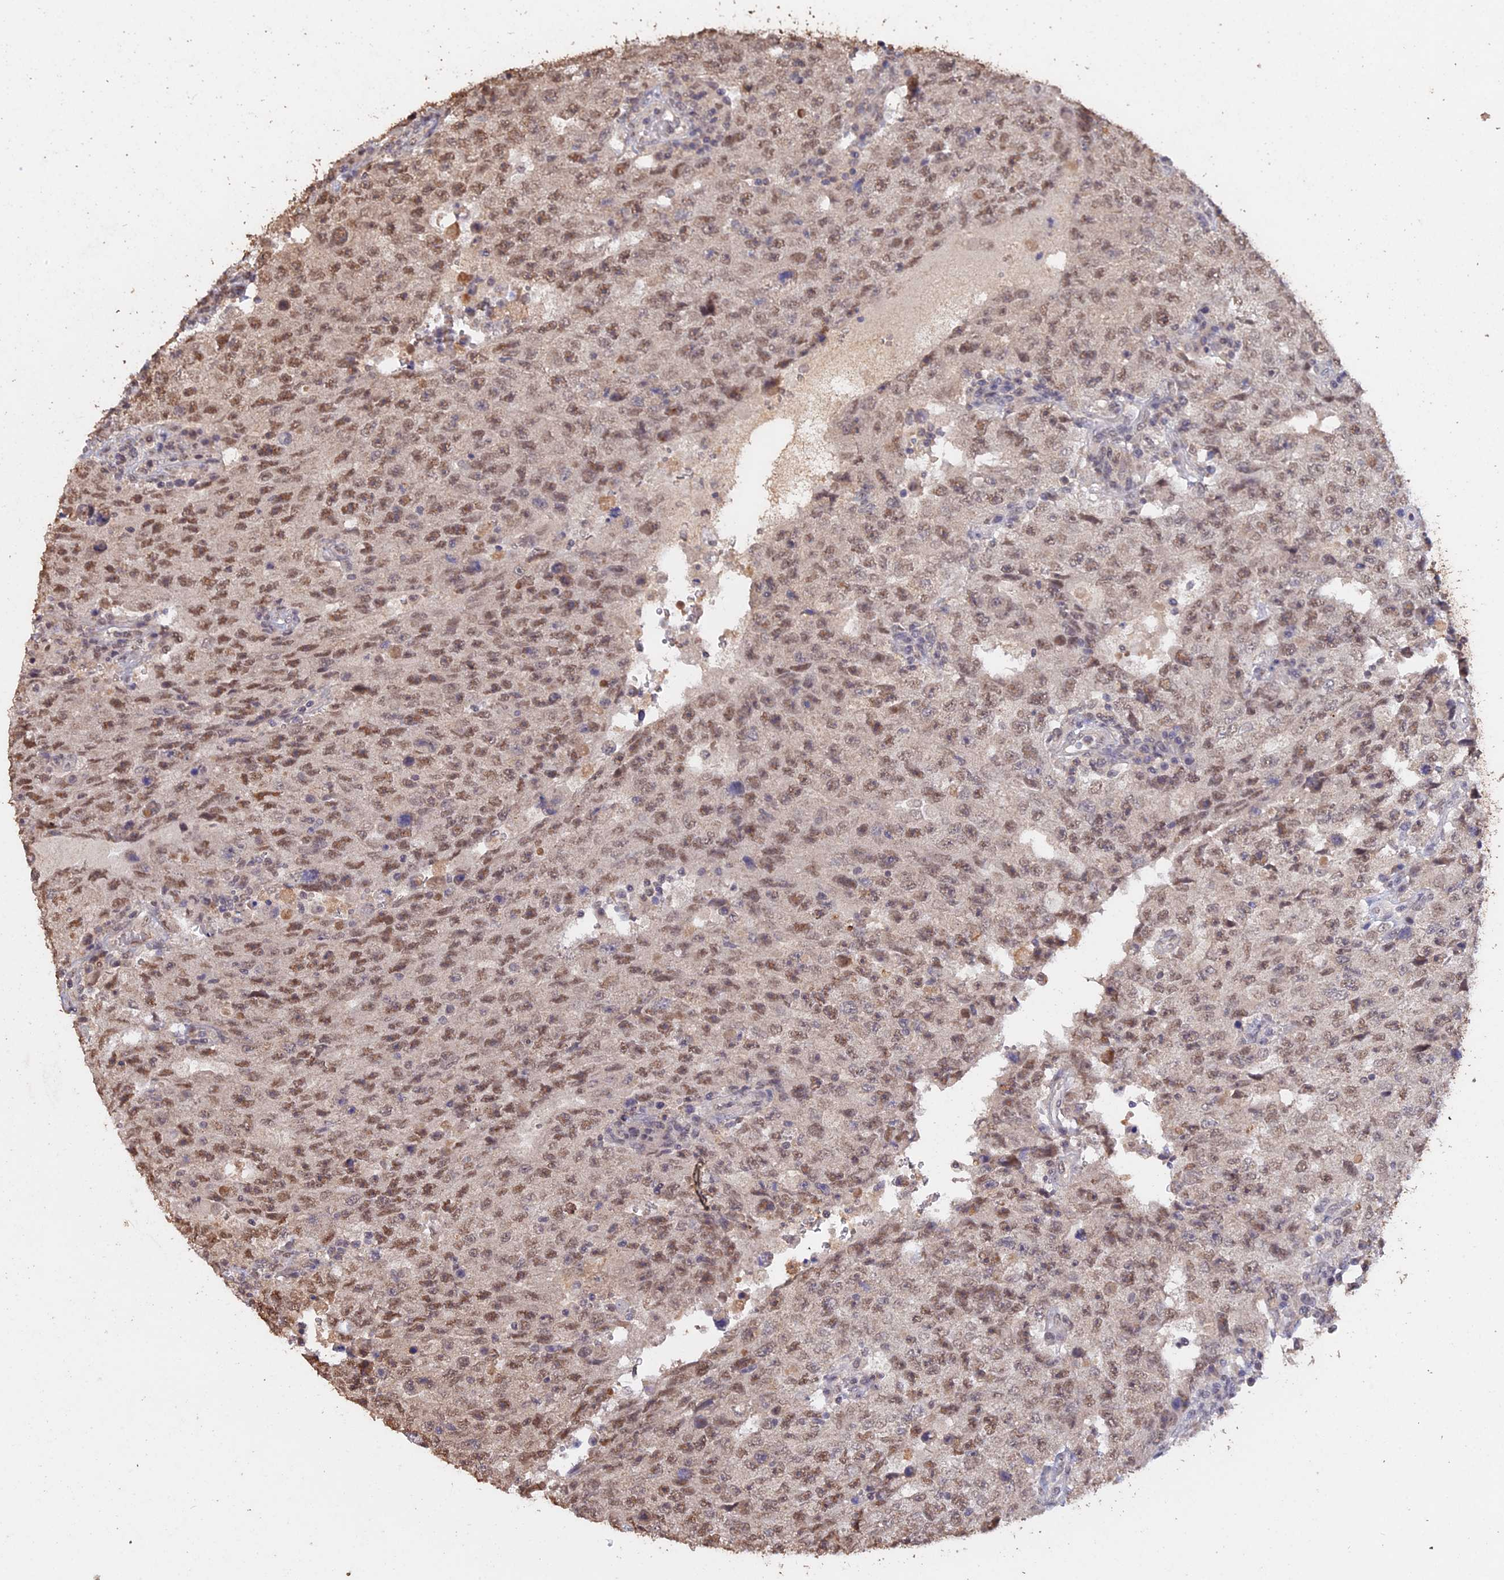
{"staining": {"intensity": "moderate", "quantity": ">75%", "location": "nuclear"}, "tissue": "testis cancer", "cell_type": "Tumor cells", "image_type": "cancer", "snomed": [{"axis": "morphology", "description": "Carcinoma, Embryonal, NOS"}, {"axis": "topography", "description": "Testis"}], "caption": "Immunohistochemical staining of testis embryonal carcinoma displays medium levels of moderate nuclear staining in about >75% of tumor cells.", "gene": "PSMC6", "patient": {"sex": "male", "age": 26}}